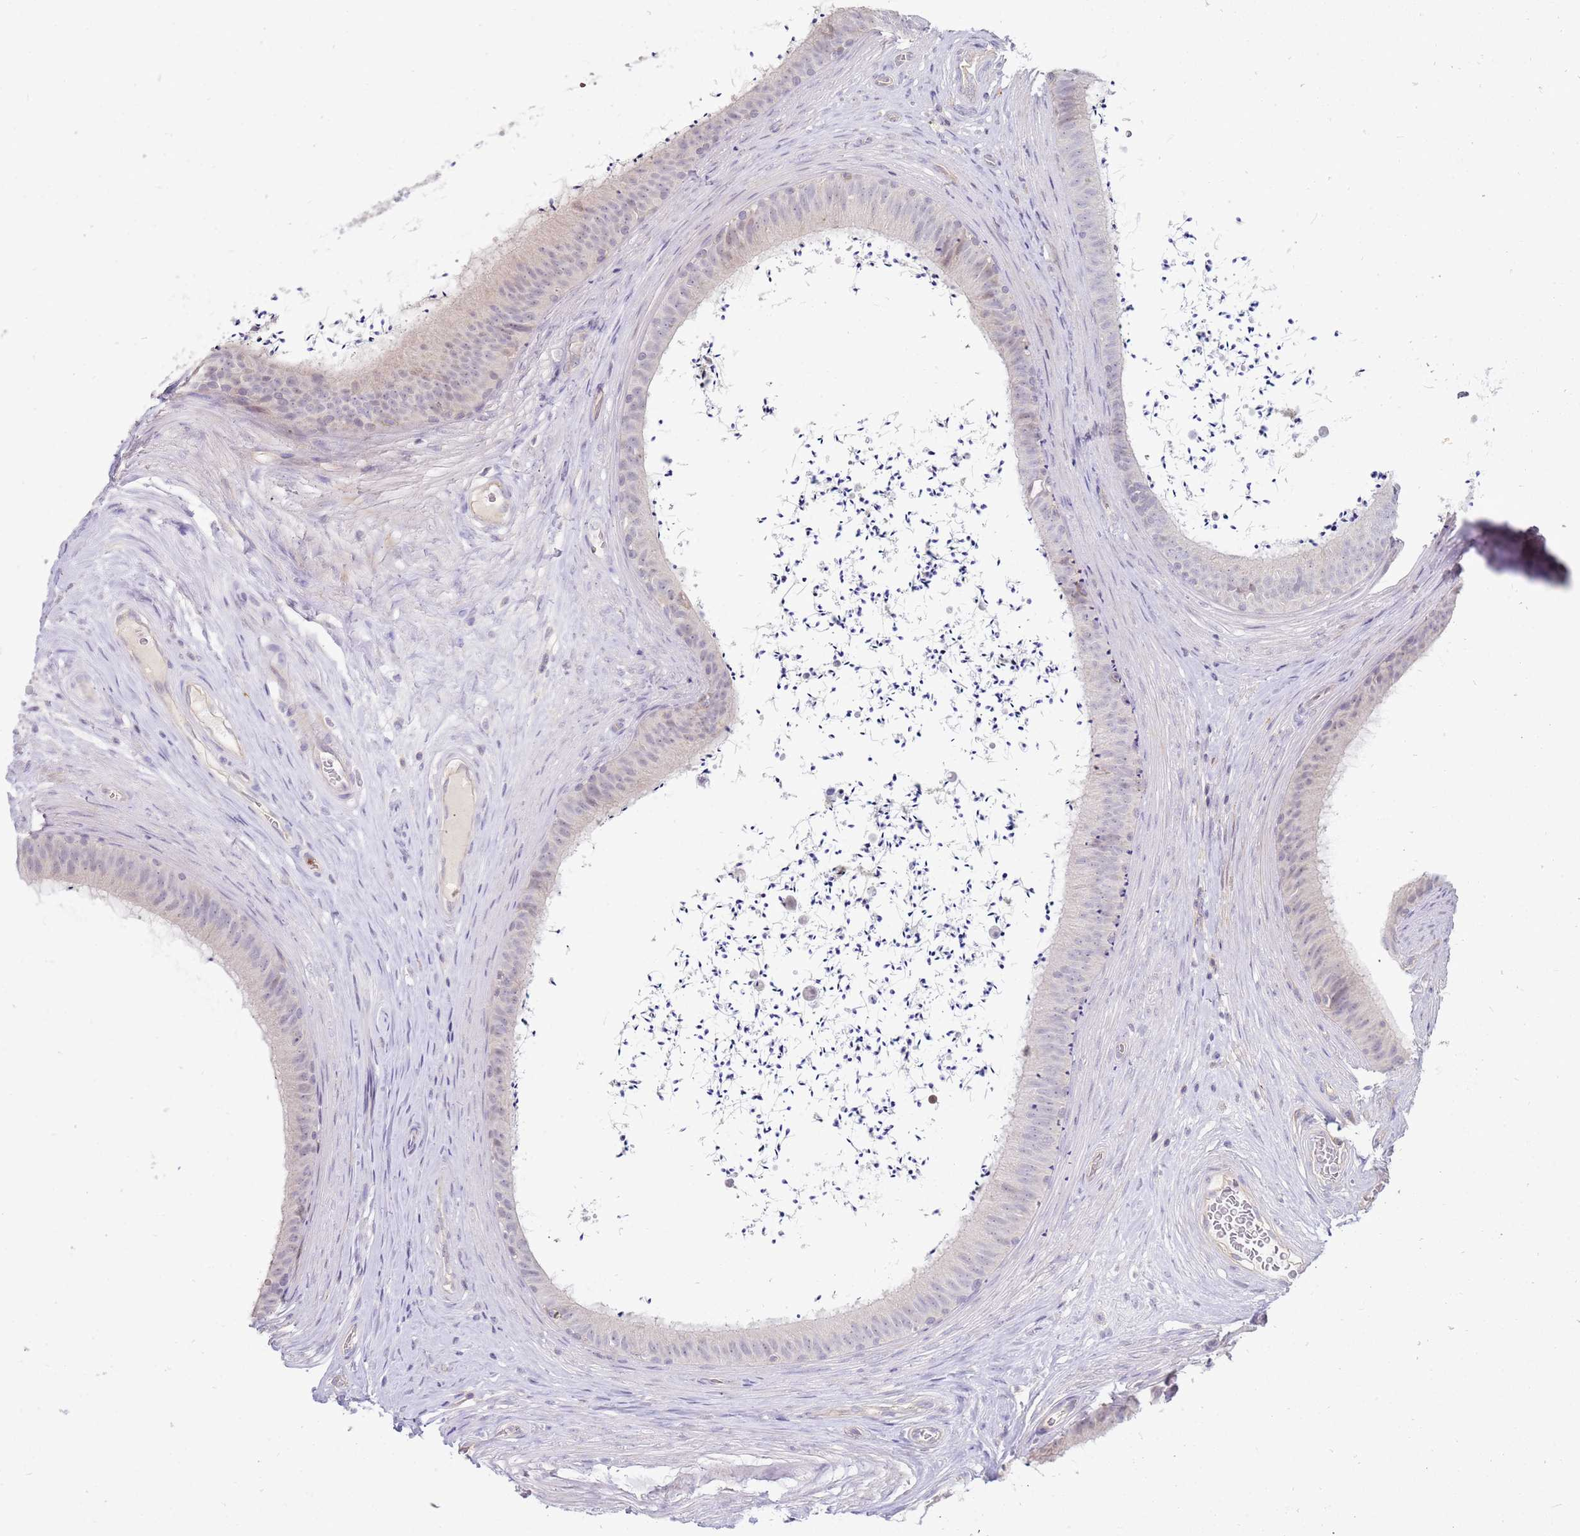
{"staining": {"intensity": "negative", "quantity": "none", "location": "none"}, "tissue": "epididymis", "cell_type": "Glandular cells", "image_type": "normal", "snomed": [{"axis": "morphology", "description": "Normal tissue, NOS"}, {"axis": "topography", "description": "Testis"}, {"axis": "topography", "description": "Epididymis"}], "caption": "Immunohistochemistry (IHC) of unremarkable epididymis shows no staining in glandular cells.", "gene": "STK25", "patient": {"sex": "male", "age": 41}}